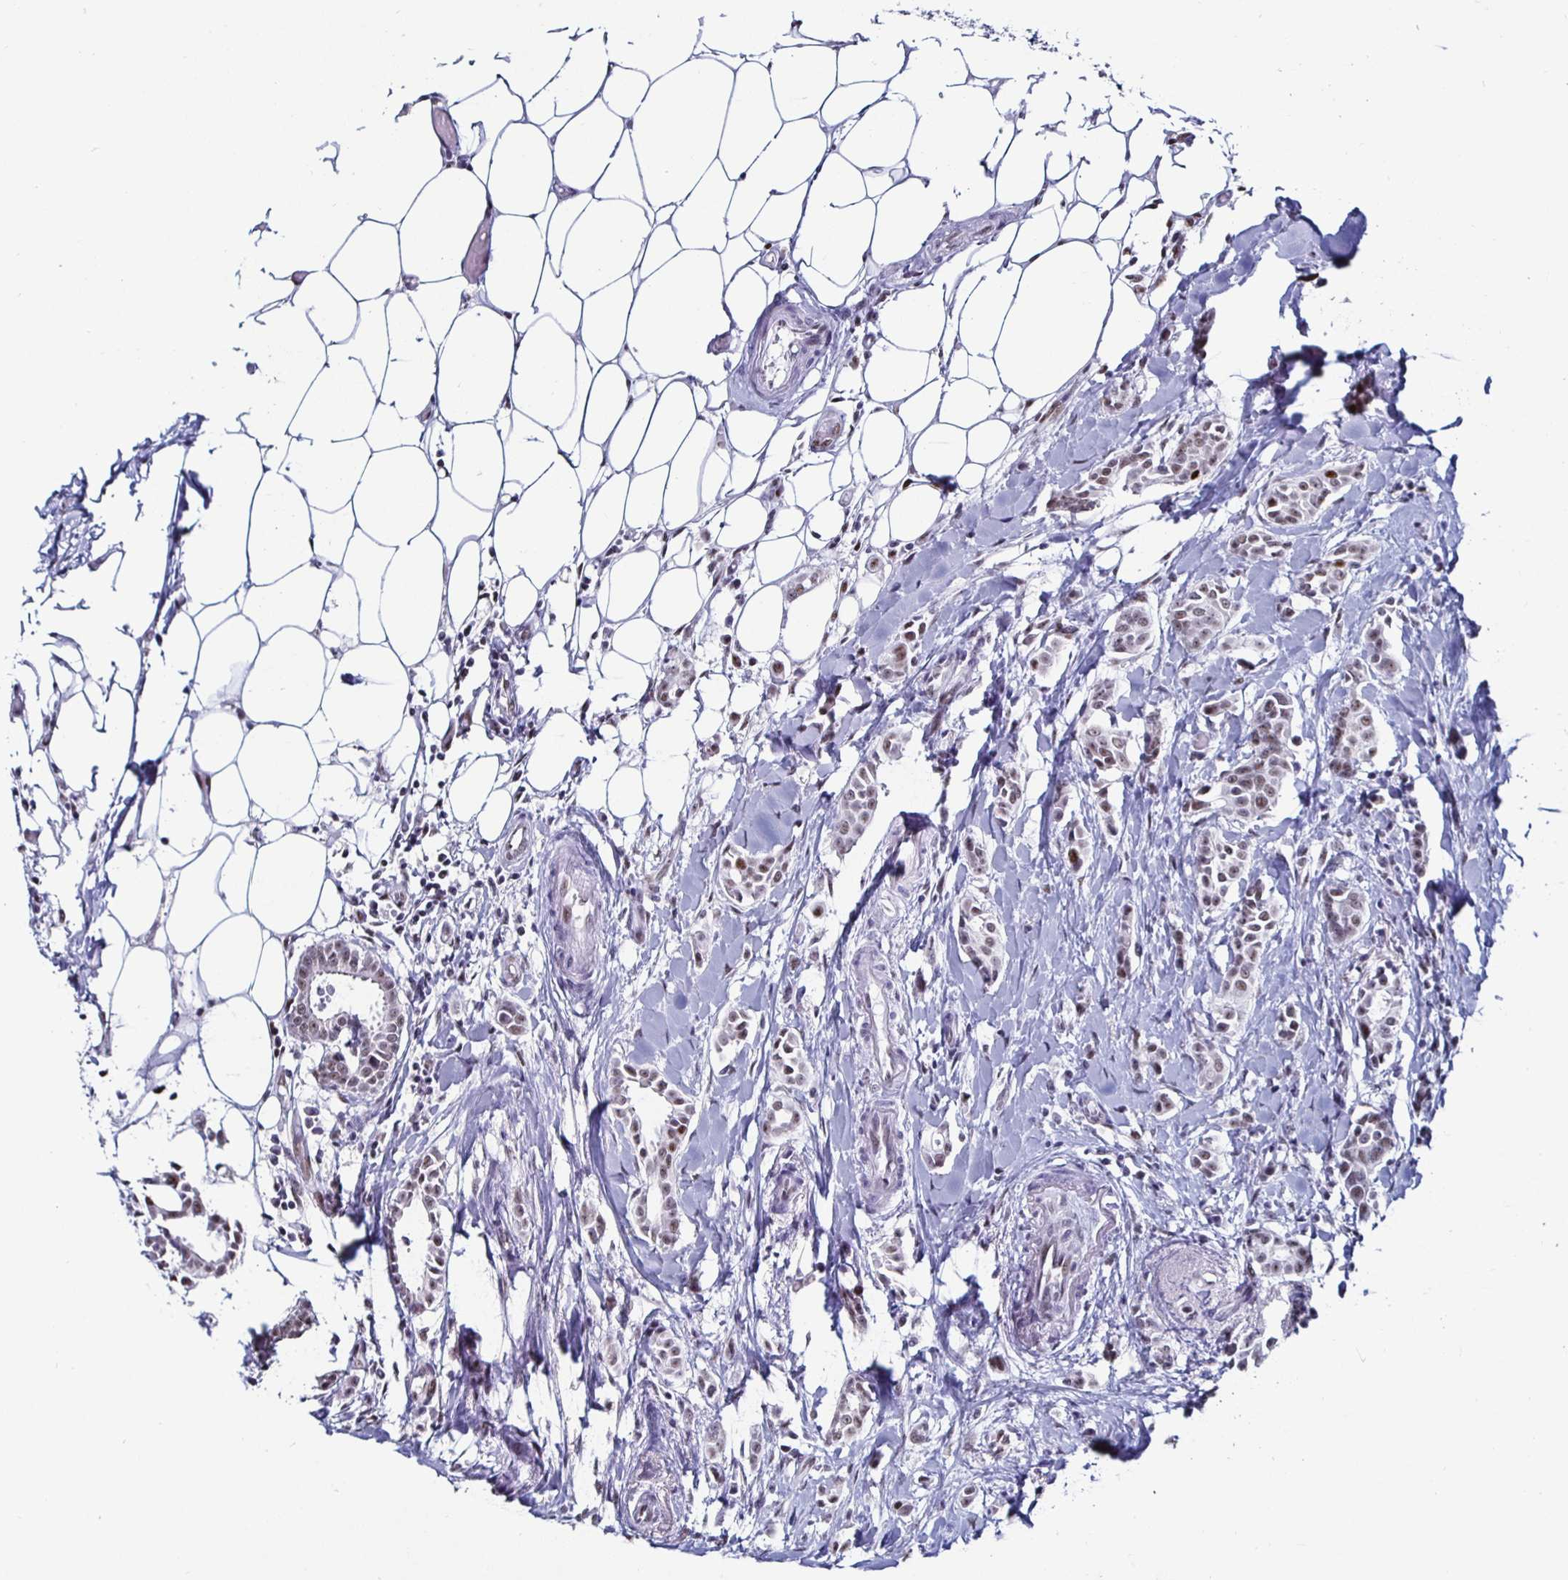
{"staining": {"intensity": "weak", "quantity": "25%-75%", "location": "nuclear"}, "tissue": "breast cancer", "cell_type": "Tumor cells", "image_type": "cancer", "snomed": [{"axis": "morphology", "description": "Duct carcinoma"}, {"axis": "topography", "description": "Breast"}], "caption": "Breast intraductal carcinoma was stained to show a protein in brown. There is low levels of weak nuclear positivity in approximately 25%-75% of tumor cells. (Stains: DAB in brown, nuclei in blue, Microscopy: brightfield microscopy at high magnification).", "gene": "DDX39B", "patient": {"sex": "female", "age": 64}}